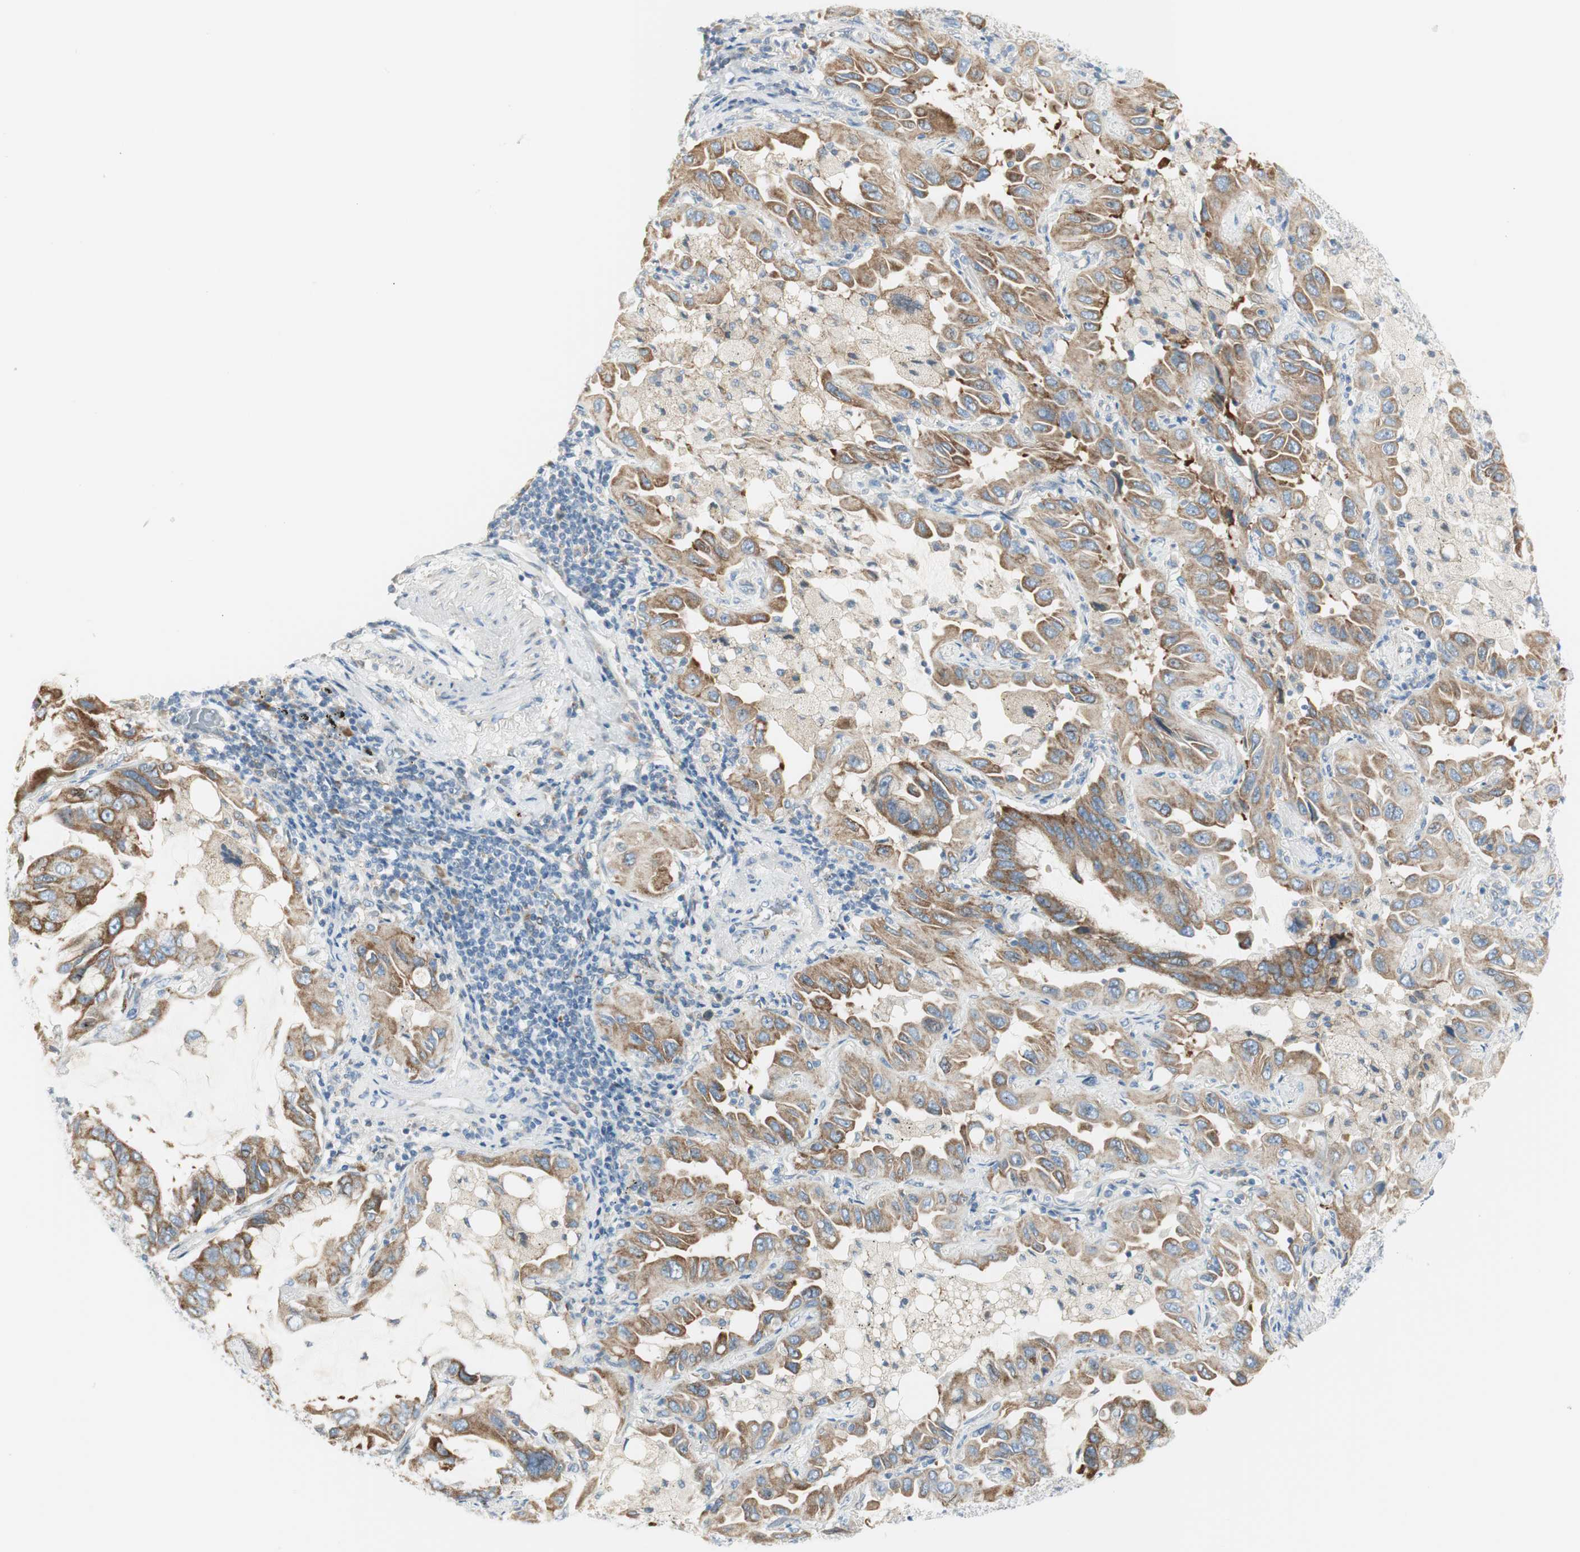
{"staining": {"intensity": "moderate", "quantity": ">75%", "location": "cytoplasmic/membranous"}, "tissue": "lung cancer", "cell_type": "Tumor cells", "image_type": "cancer", "snomed": [{"axis": "morphology", "description": "Adenocarcinoma, NOS"}, {"axis": "topography", "description": "Lung"}], "caption": "Protein staining by immunohistochemistry demonstrates moderate cytoplasmic/membranous expression in approximately >75% of tumor cells in lung cancer.", "gene": "TNFSF11", "patient": {"sex": "male", "age": 64}}